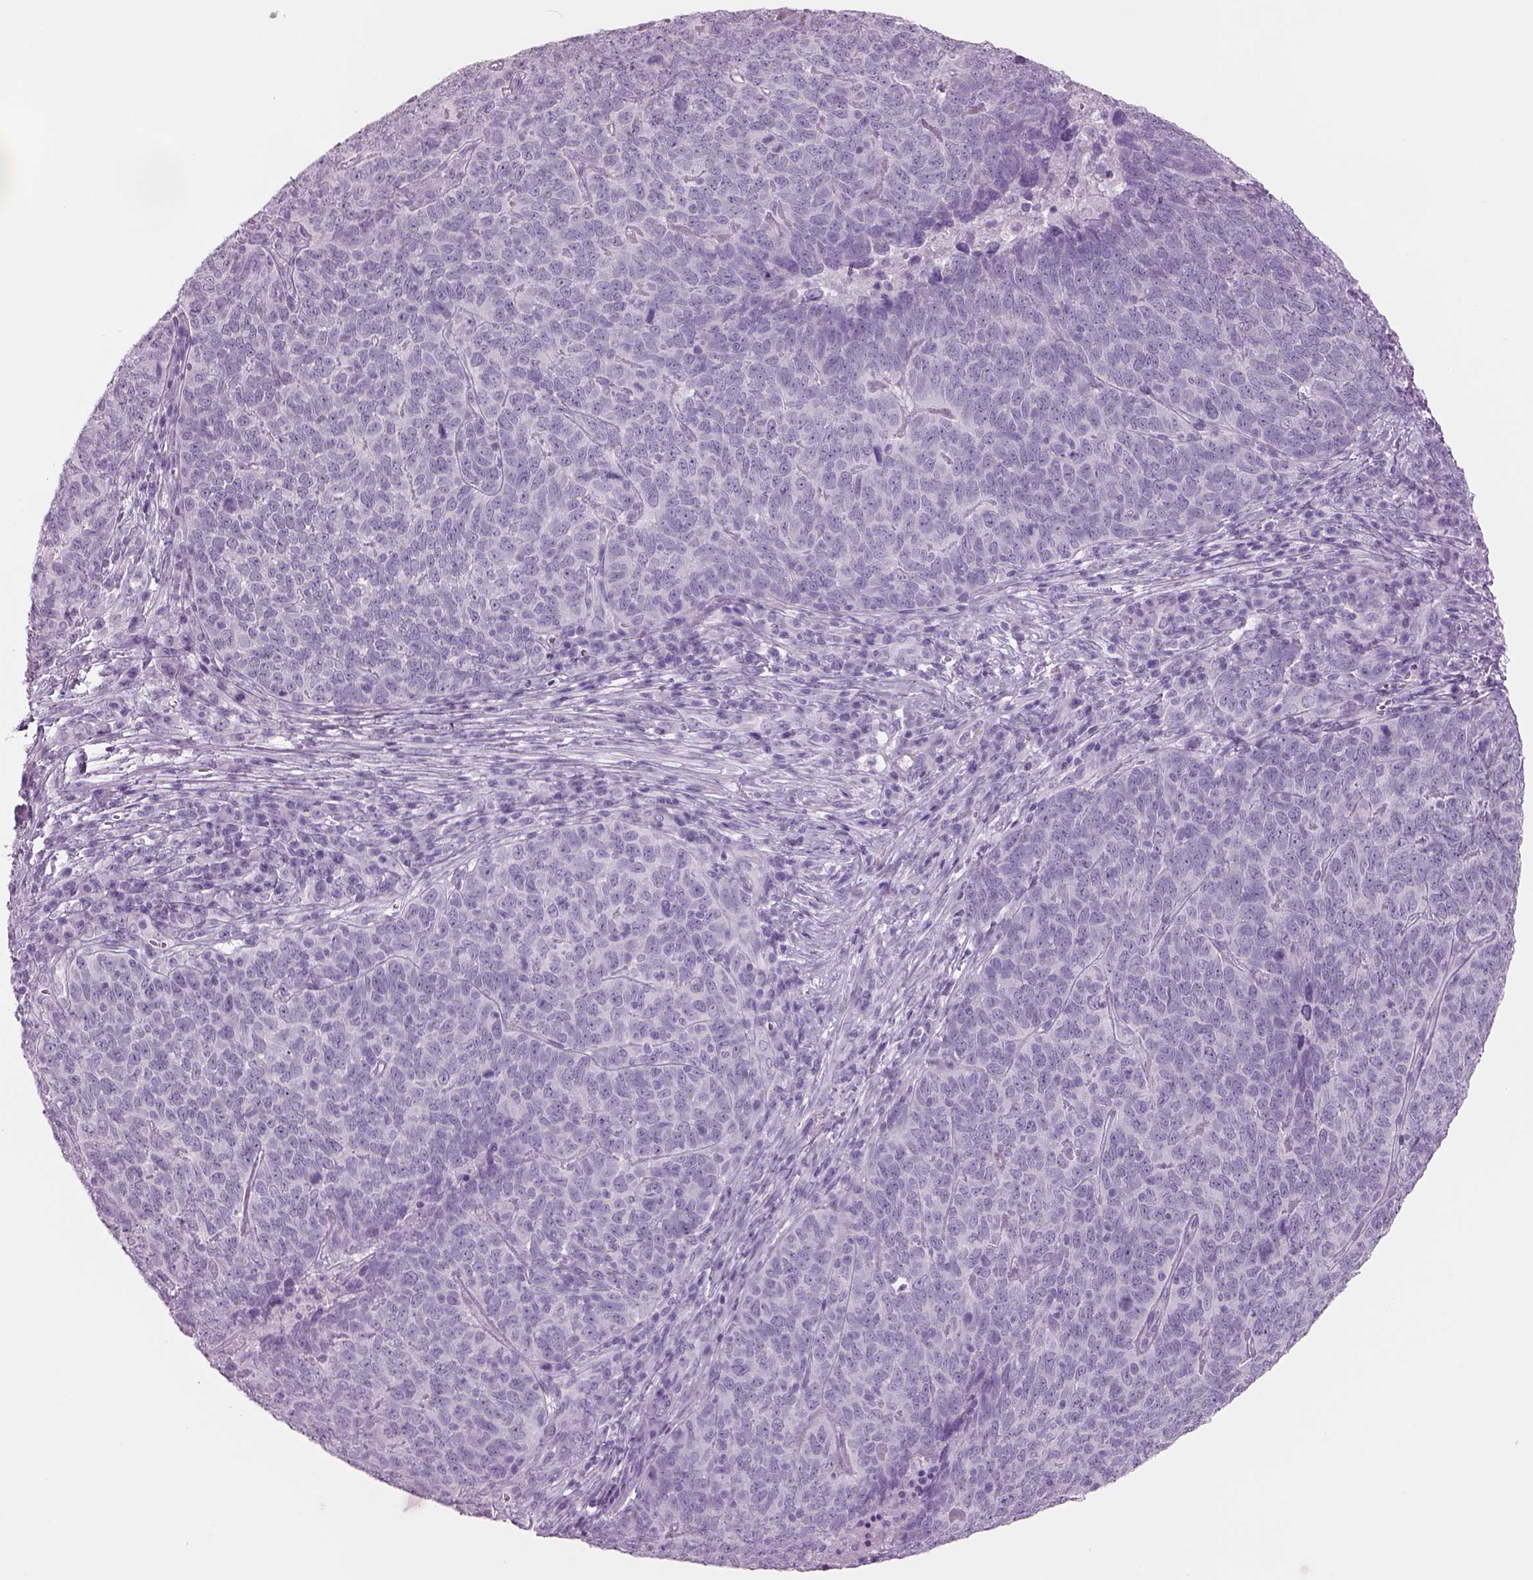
{"staining": {"intensity": "negative", "quantity": "none", "location": "none"}, "tissue": "skin cancer", "cell_type": "Tumor cells", "image_type": "cancer", "snomed": [{"axis": "morphology", "description": "Squamous cell carcinoma, NOS"}, {"axis": "topography", "description": "Skin"}, {"axis": "topography", "description": "Anal"}], "caption": "A micrograph of human skin cancer (squamous cell carcinoma) is negative for staining in tumor cells.", "gene": "RHO", "patient": {"sex": "female", "age": 51}}